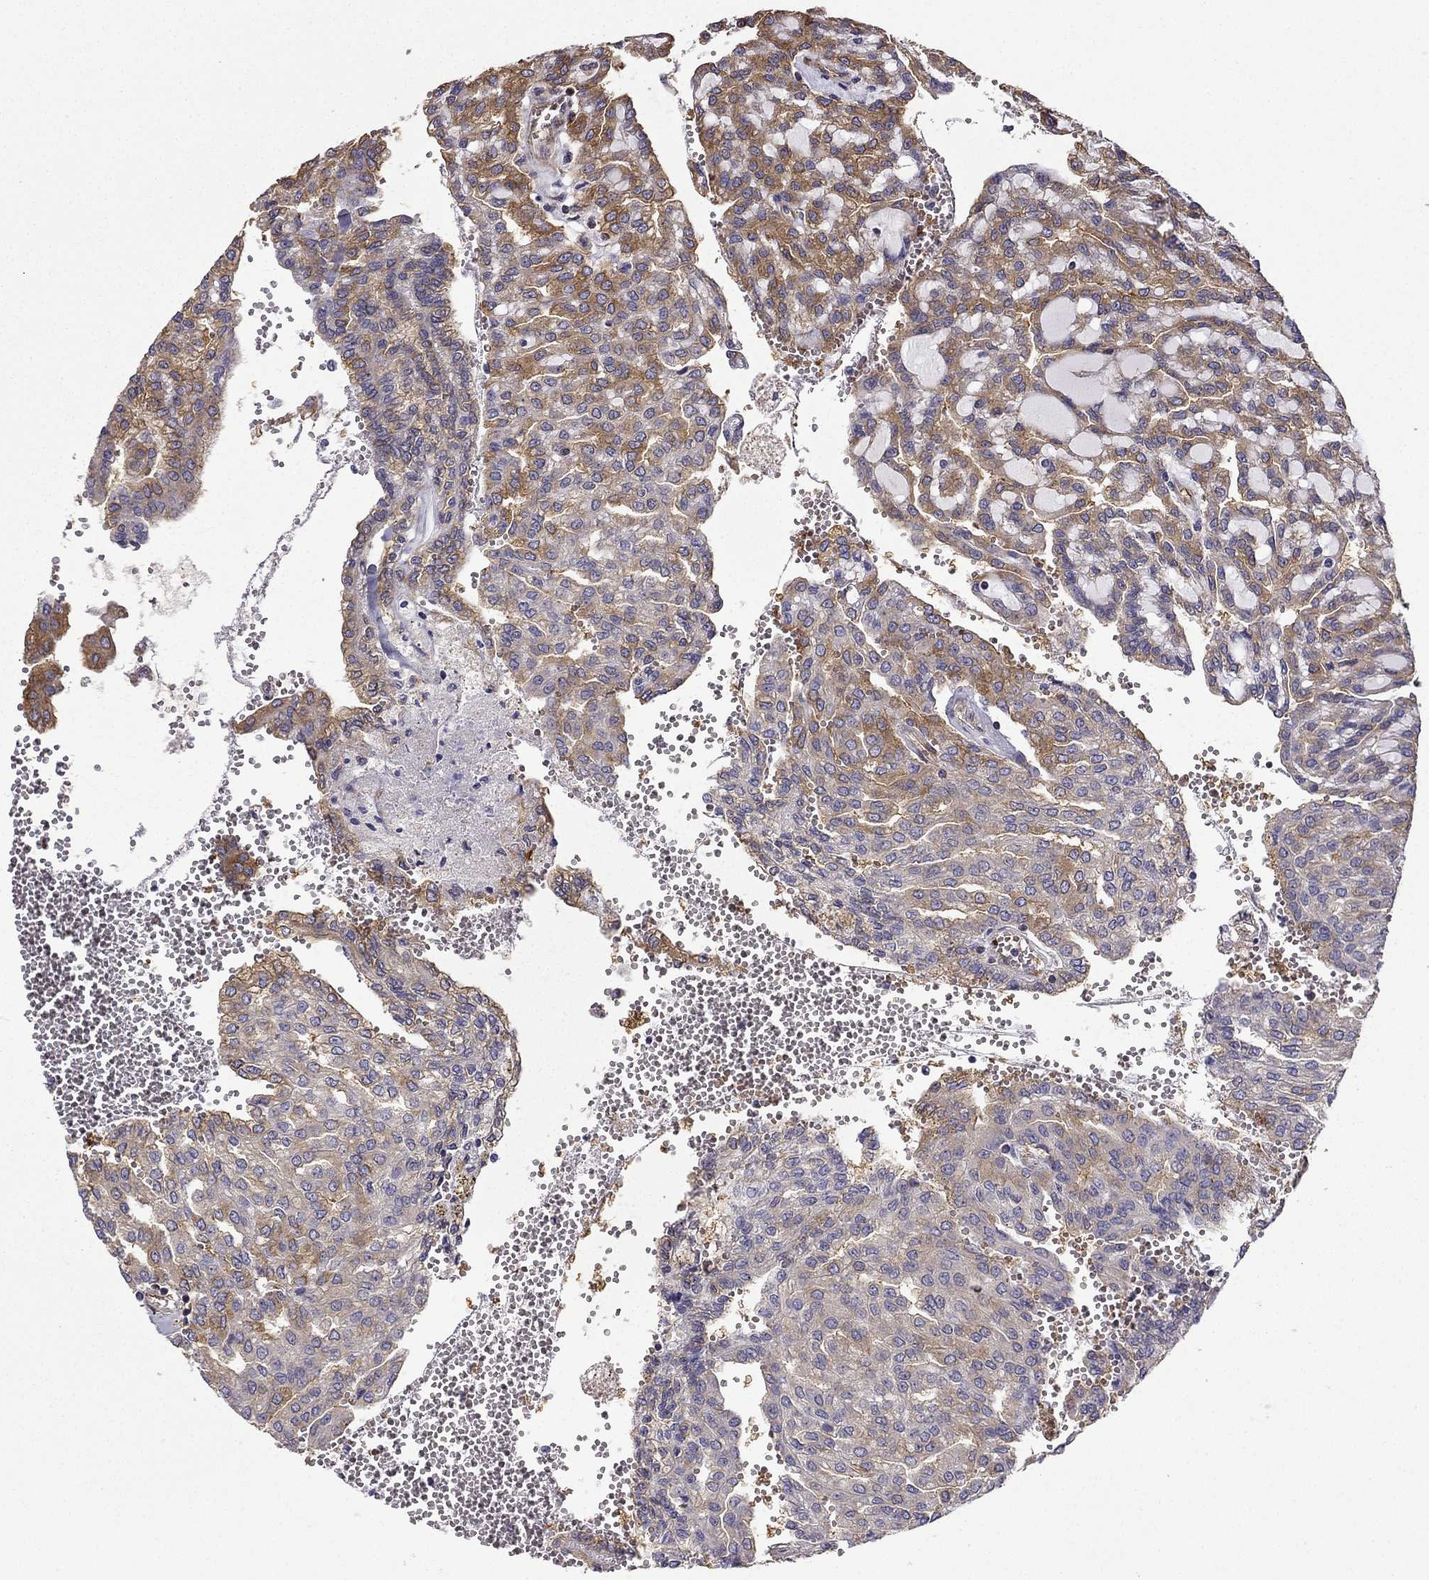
{"staining": {"intensity": "moderate", "quantity": ">75%", "location": "cytoplasmic/membranous"}, "tissue": "renal cancer", "cell_type": "Tumor cells", "image_type": "cancer", "snomed": [{"axis": "morphology", "description": "Adenocarcinoma, NOS"}, {"axis": "topography", "description": "Kidney"}], "caption": "Immunohistochemical staining of renal adenocarcinoma reveals moderate cytoplasmic/membranous protein staining in approximately >75% of tumor cells. (IHC, brightfield microscopy, high magnification).", "gene": "MAP4", "patient": {"sex": "male", "age": 63}}